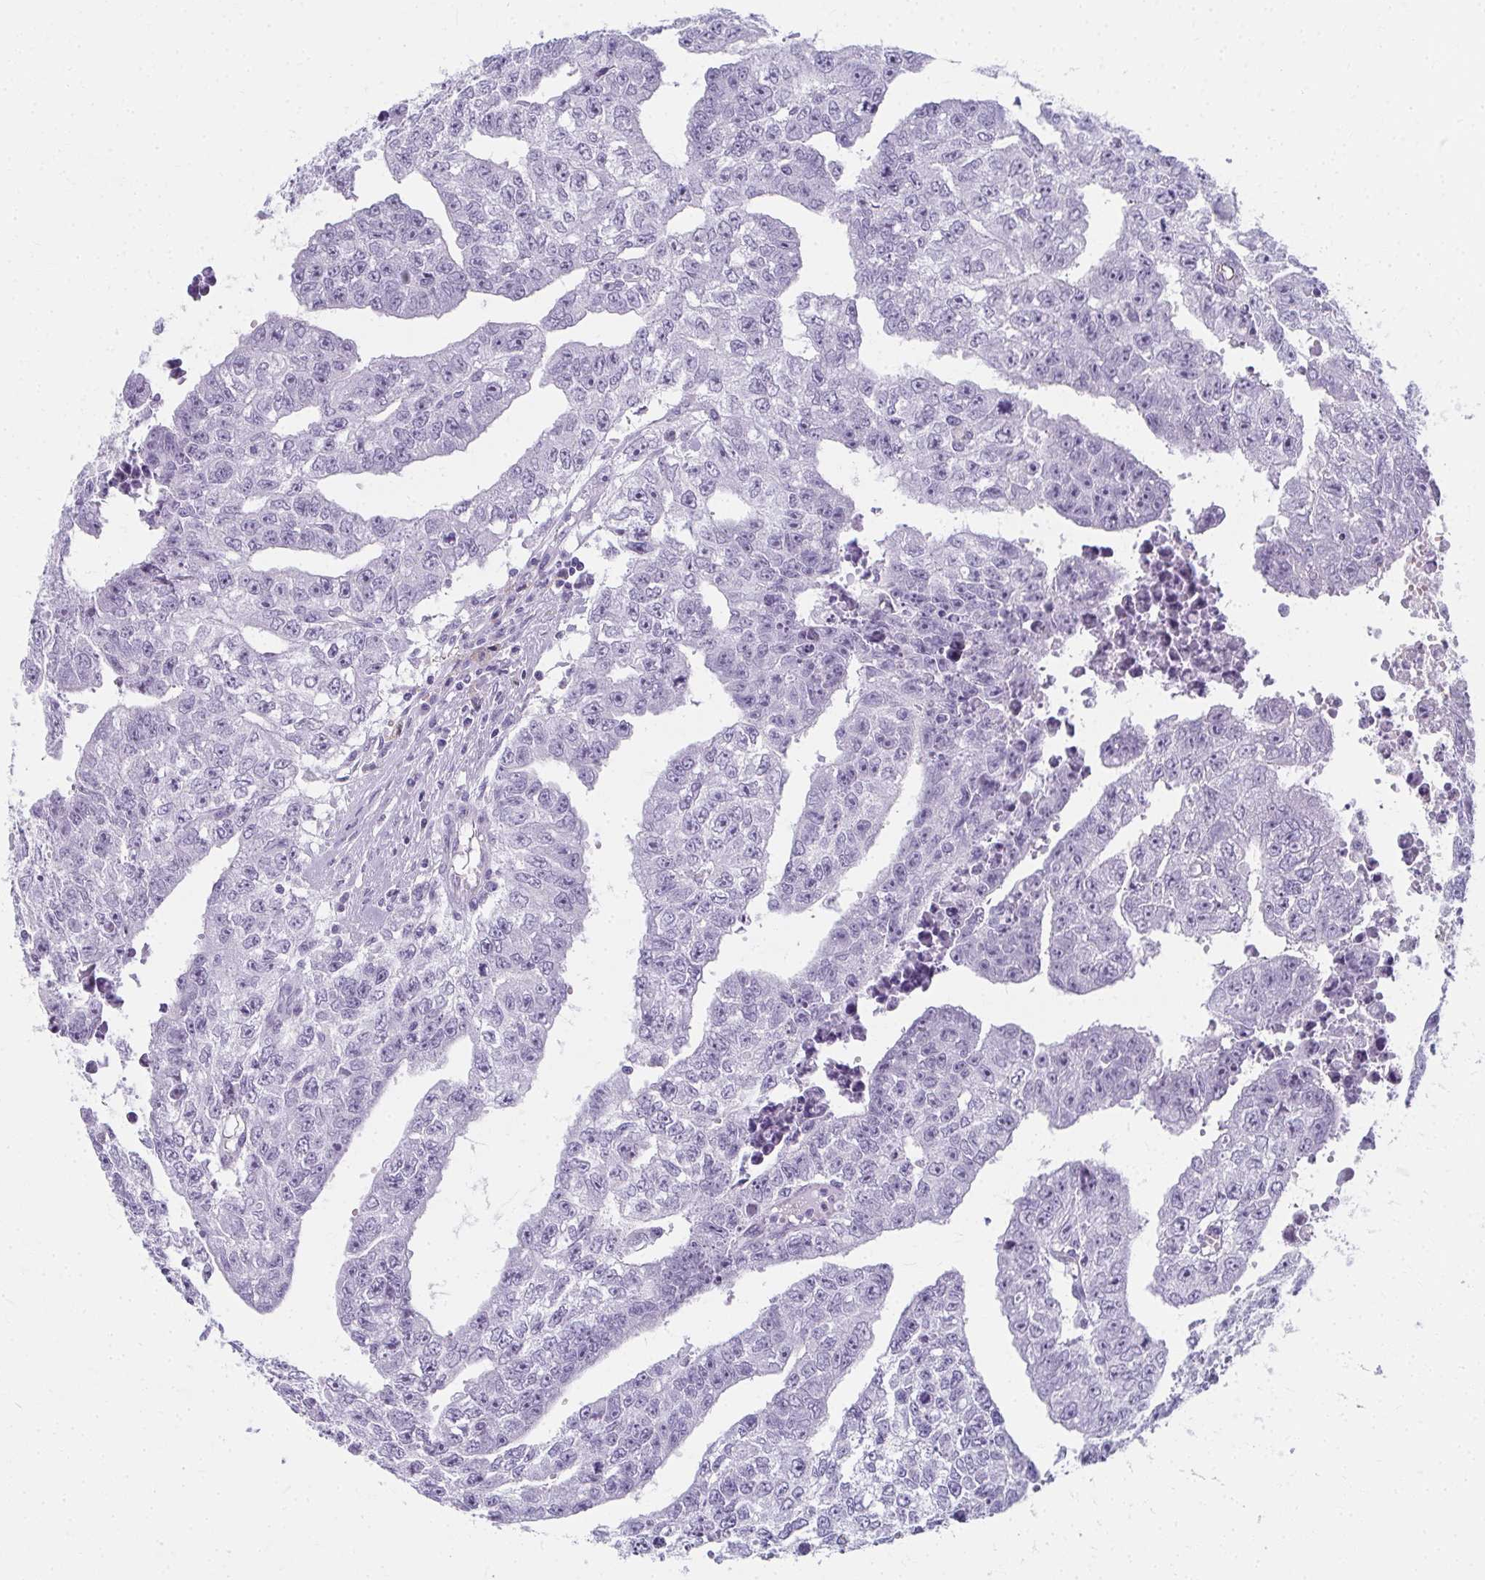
{"staining": {"intensity": "negative", "quantity": "none", "location": "none"}, "tissue": "testis cancer", "cell_type": "Tumor cells", "image_type": "cancer", "snomed": [{"axis": "morphology", "description": "Carcinoma, Embryonal, NOS"}, {"axis": "morphology", "description": "Teratoma, malignant, NOS"}, {"axis": "topography", "description": "Testis"}], "caption": "Testis cancer was stained to show a protein in brown. There is no significant expression in tumor cells.", "gene": "MOBP", "patient": {"sex": "male", "age": 24}}